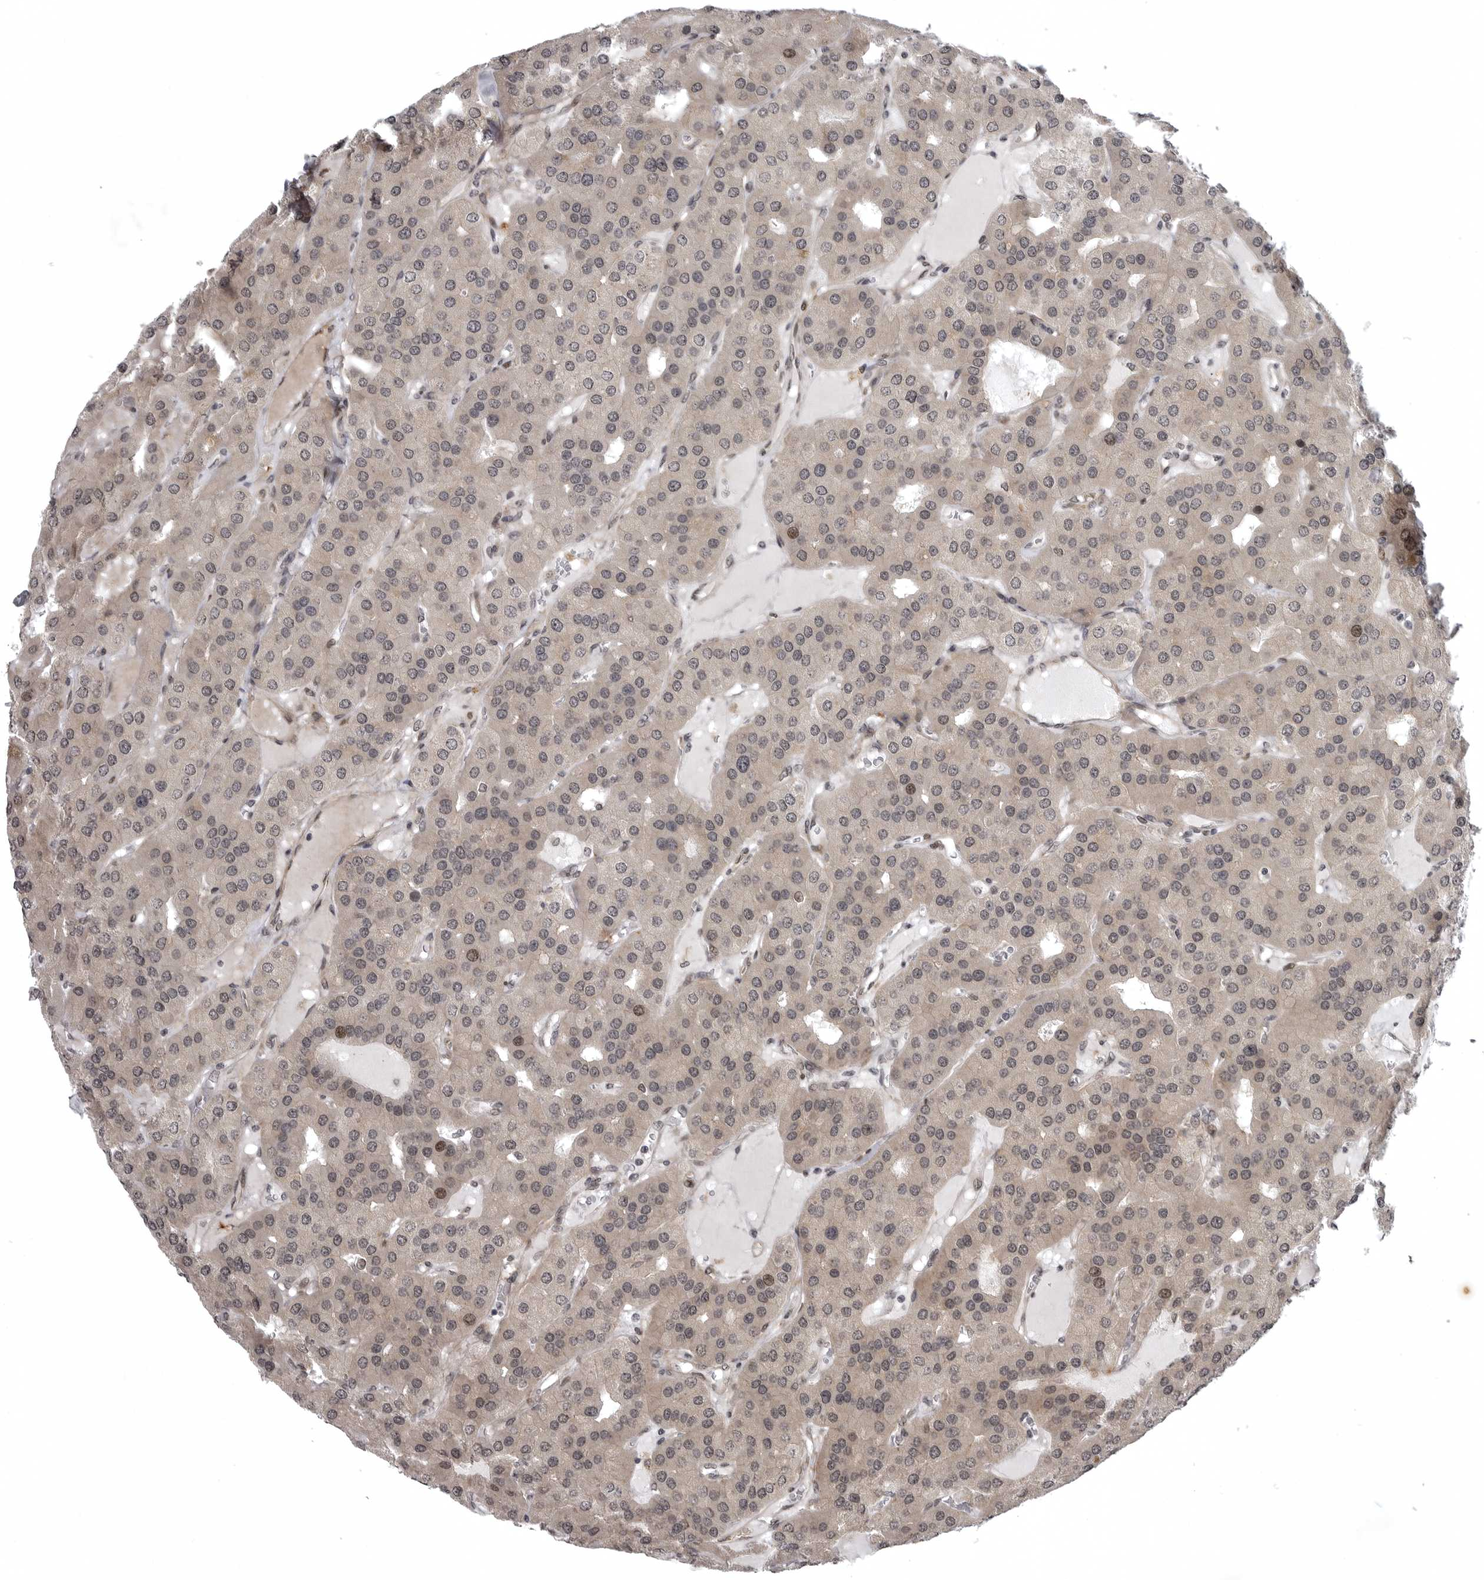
{"staining": {"intensity": "moderate", "quantity": "25%-75%", "location": "cytoplasmic/membranous,nuclear"}, "tissue": "parathyroid gland", "cell_type": "Glandular cells", "image_type": "normal", "snomed": [{"axis": "morphology", "description": "Normal tissue, NOS"}, {"axis": "morphology", "description": "Adenoma, NOS"}, {"axis": "topography", "description": "Parathyroid gland"}], "caption": "Glandular cells demonstrate moderate cytoplasmic/membranous,nuclear positivity in approximately 25%-75% of cells in unremarkable parathyroid gland. (Brightfield microscopy of DAB IHC at high magnification).", "gene": "SNX16", "patient": {"sex": "female", "age": 86}}